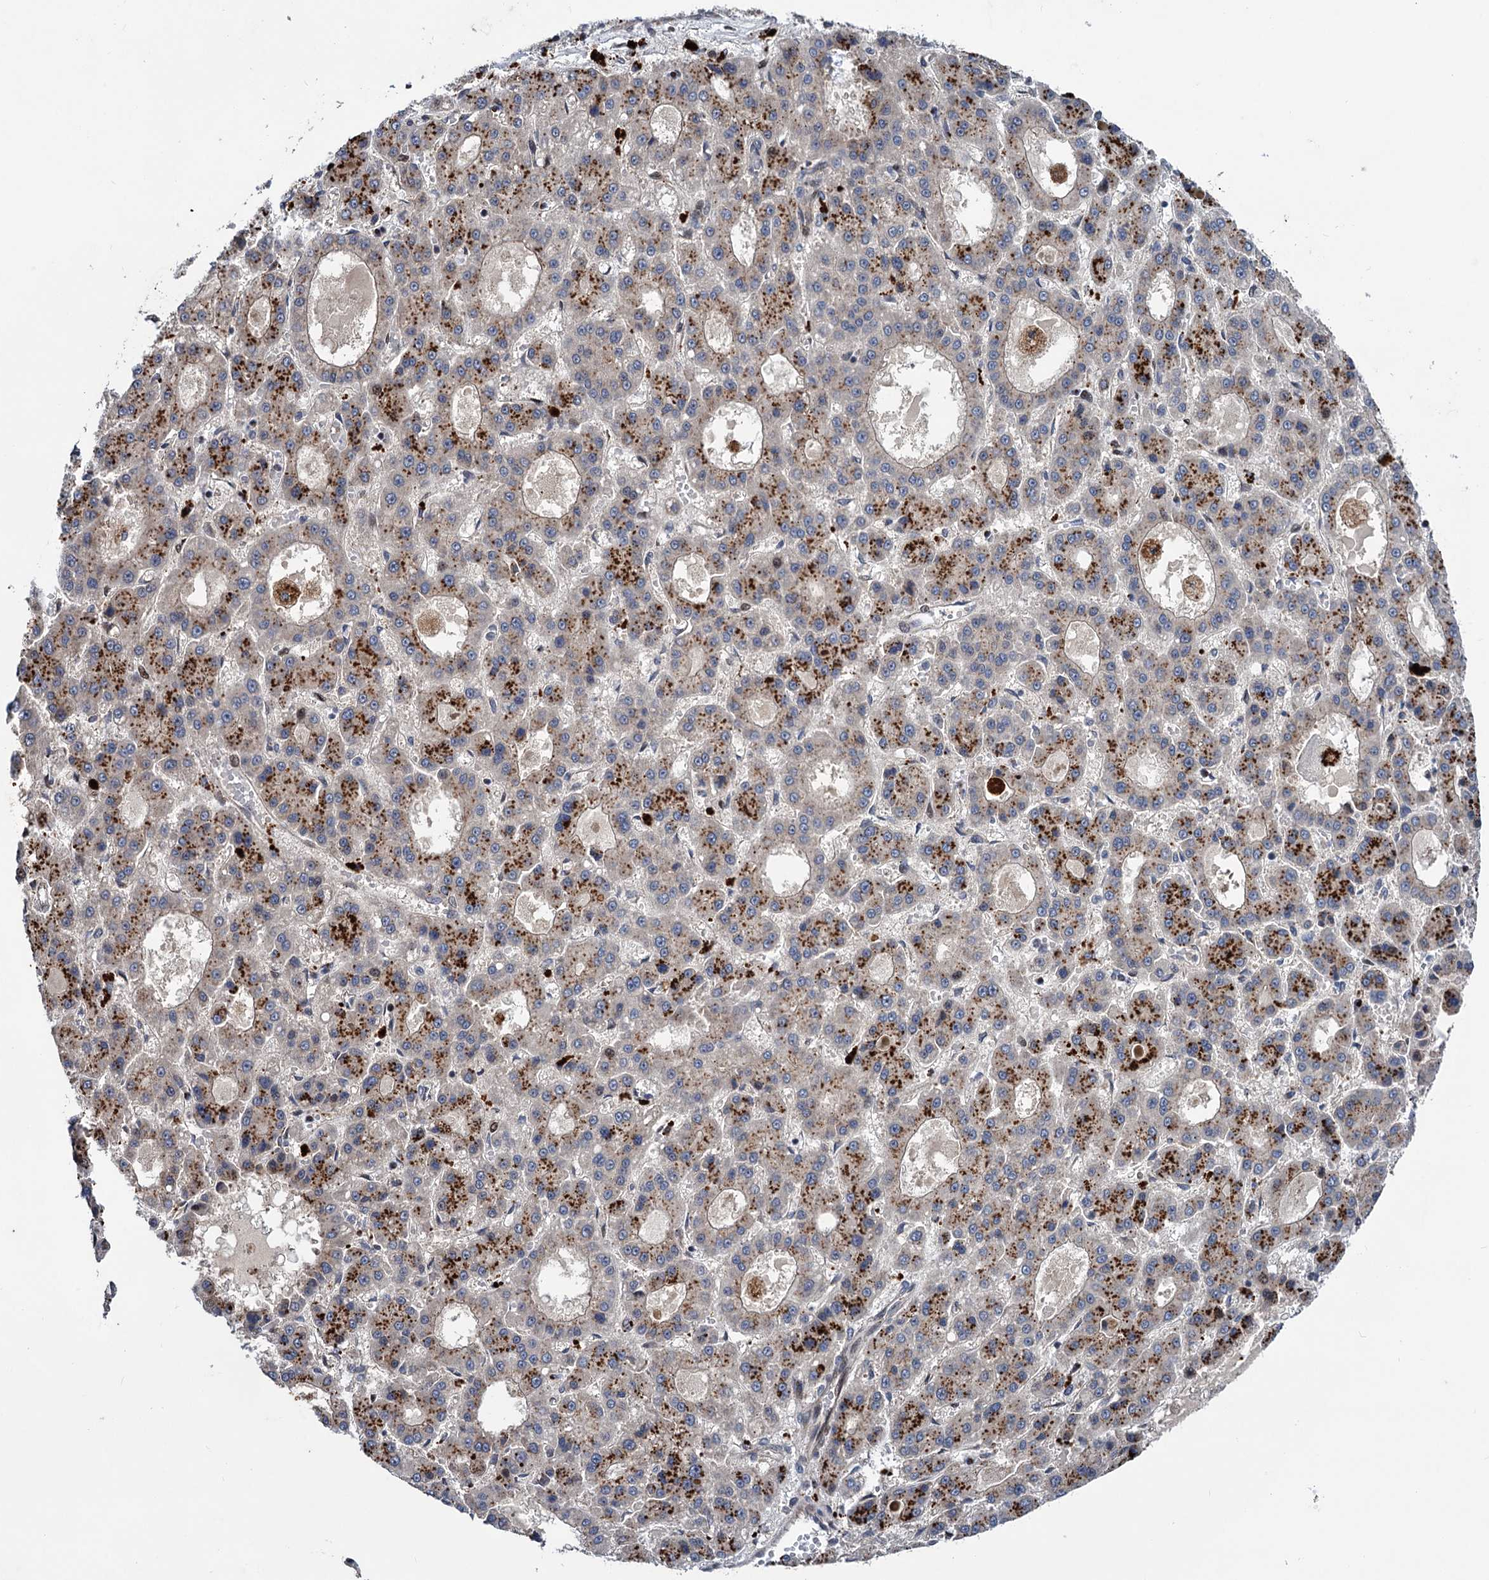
{"staining": {"intensity": "negative", "quantity": "none", "location": "none"}, "tissue": "liver cancer", "cell_type": "Tumor cells", "image_type": "cancer", "snomed": [{"axis": "morphology", "description": "Carcinoma, Hepatocellular, NOS"}, {"axis": "topography", "description": "Liver"}], "caption": "DAB immunohistochemical staining of human hepatocellular carcinoma (liver) exhibits no significant positivity in tumor cells.", "gene": "UBR1", "patient": {"sex": "male", "age": 70}}